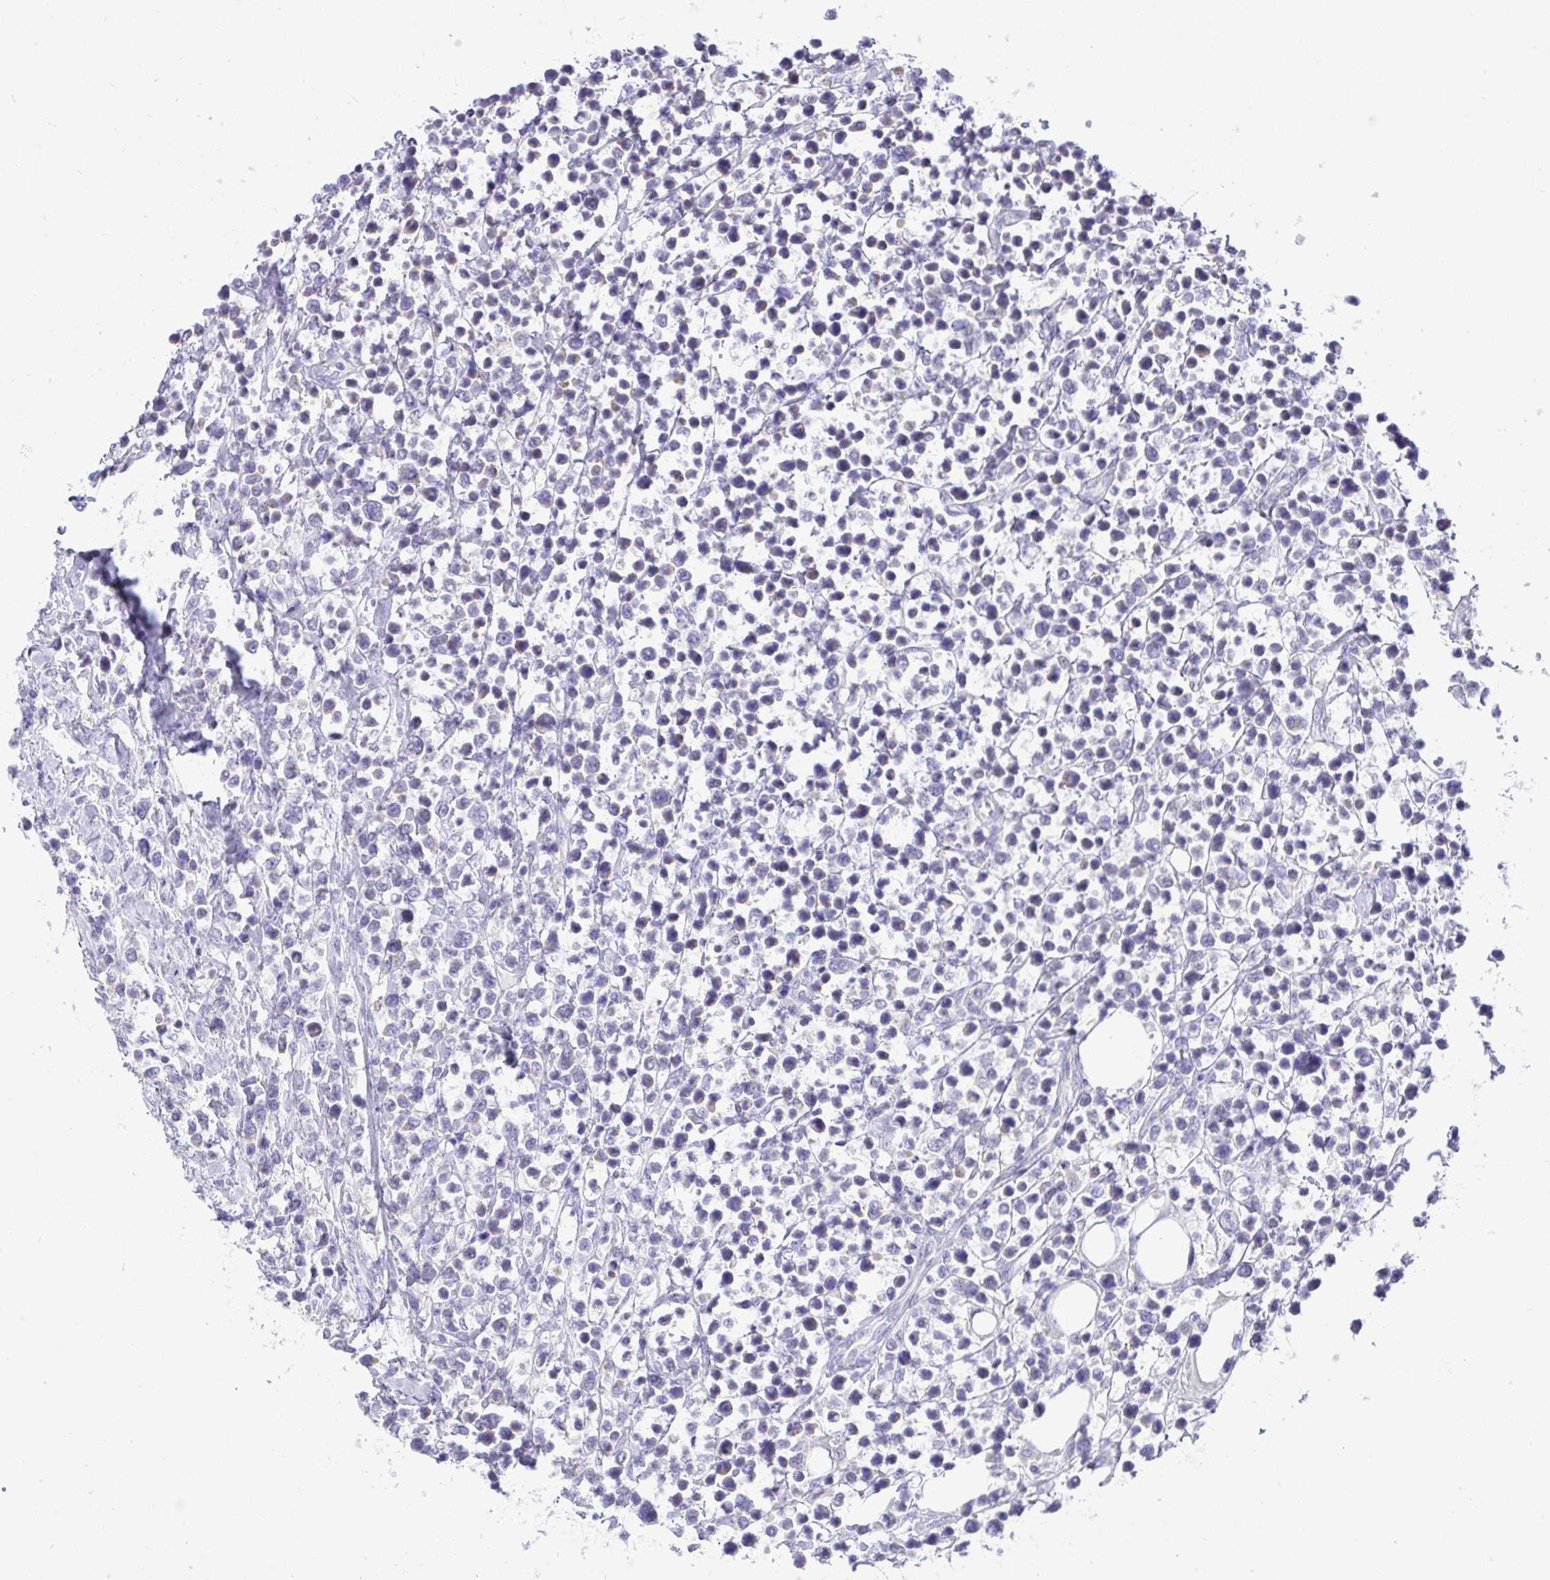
{"staining": {"intensity": "negative", "quantity": "none", "location": "none"}, "tissue": "lymphoma", "cell_type": "Tumor cells", "image_type": "cancer", "snomed": [{"axis": "morphology", "description": "Malignant lymphoma, non-Hodgkin's type, High grade"}, {"axis": "topography", "description": "Soft tissue"}], "caption": "DAB (3,3'-diaminobenzidine) immunohistochemical staining of human lymphoma displays no significant positivity in tumor cells.", "gene": "PLA2G12B", "patient": {"sex": "female", "age": 56}}